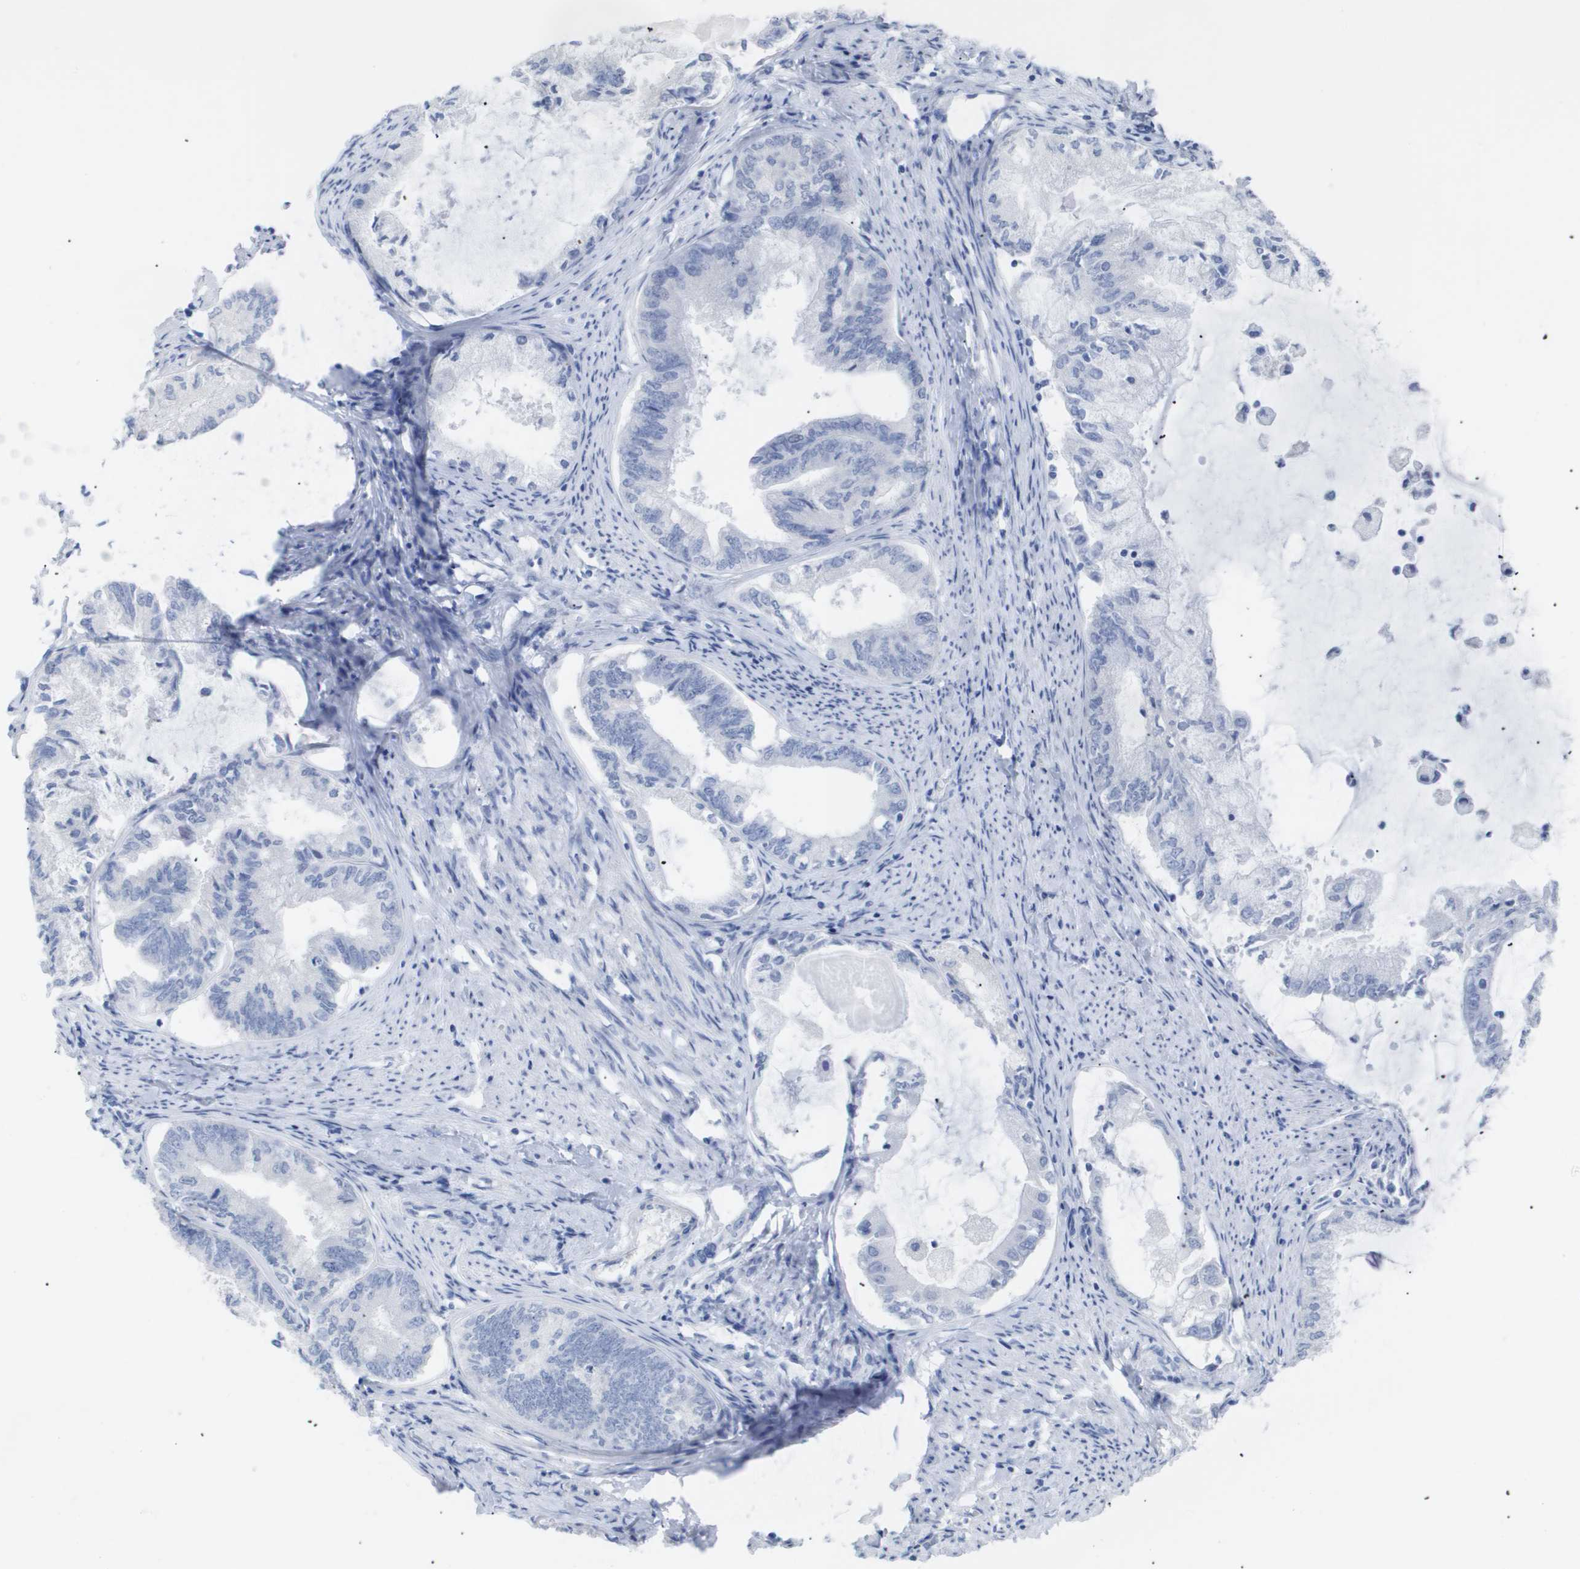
{"staining": {"intensity": "negative", "quantity": "none", "location": "none"}, "tissue": "endometrial cancer", "cell_type": "Tumor cells", "image_type": "cancer", "snomed": [{"axis": "morphology", "description": "Adenocarcinoma, NOS"}, {"axis": "topography", "description": "Endometrium"}], "caption": "The photomicrograph demonstrates no staining of tumor cells in endometrial adenocarcinoma. (Brightfield microscopy of DAB immunohistochemistry (IHC) at high magnification).", "gene": "CAV3", "patient": {"sex": "female", "age": 86}}